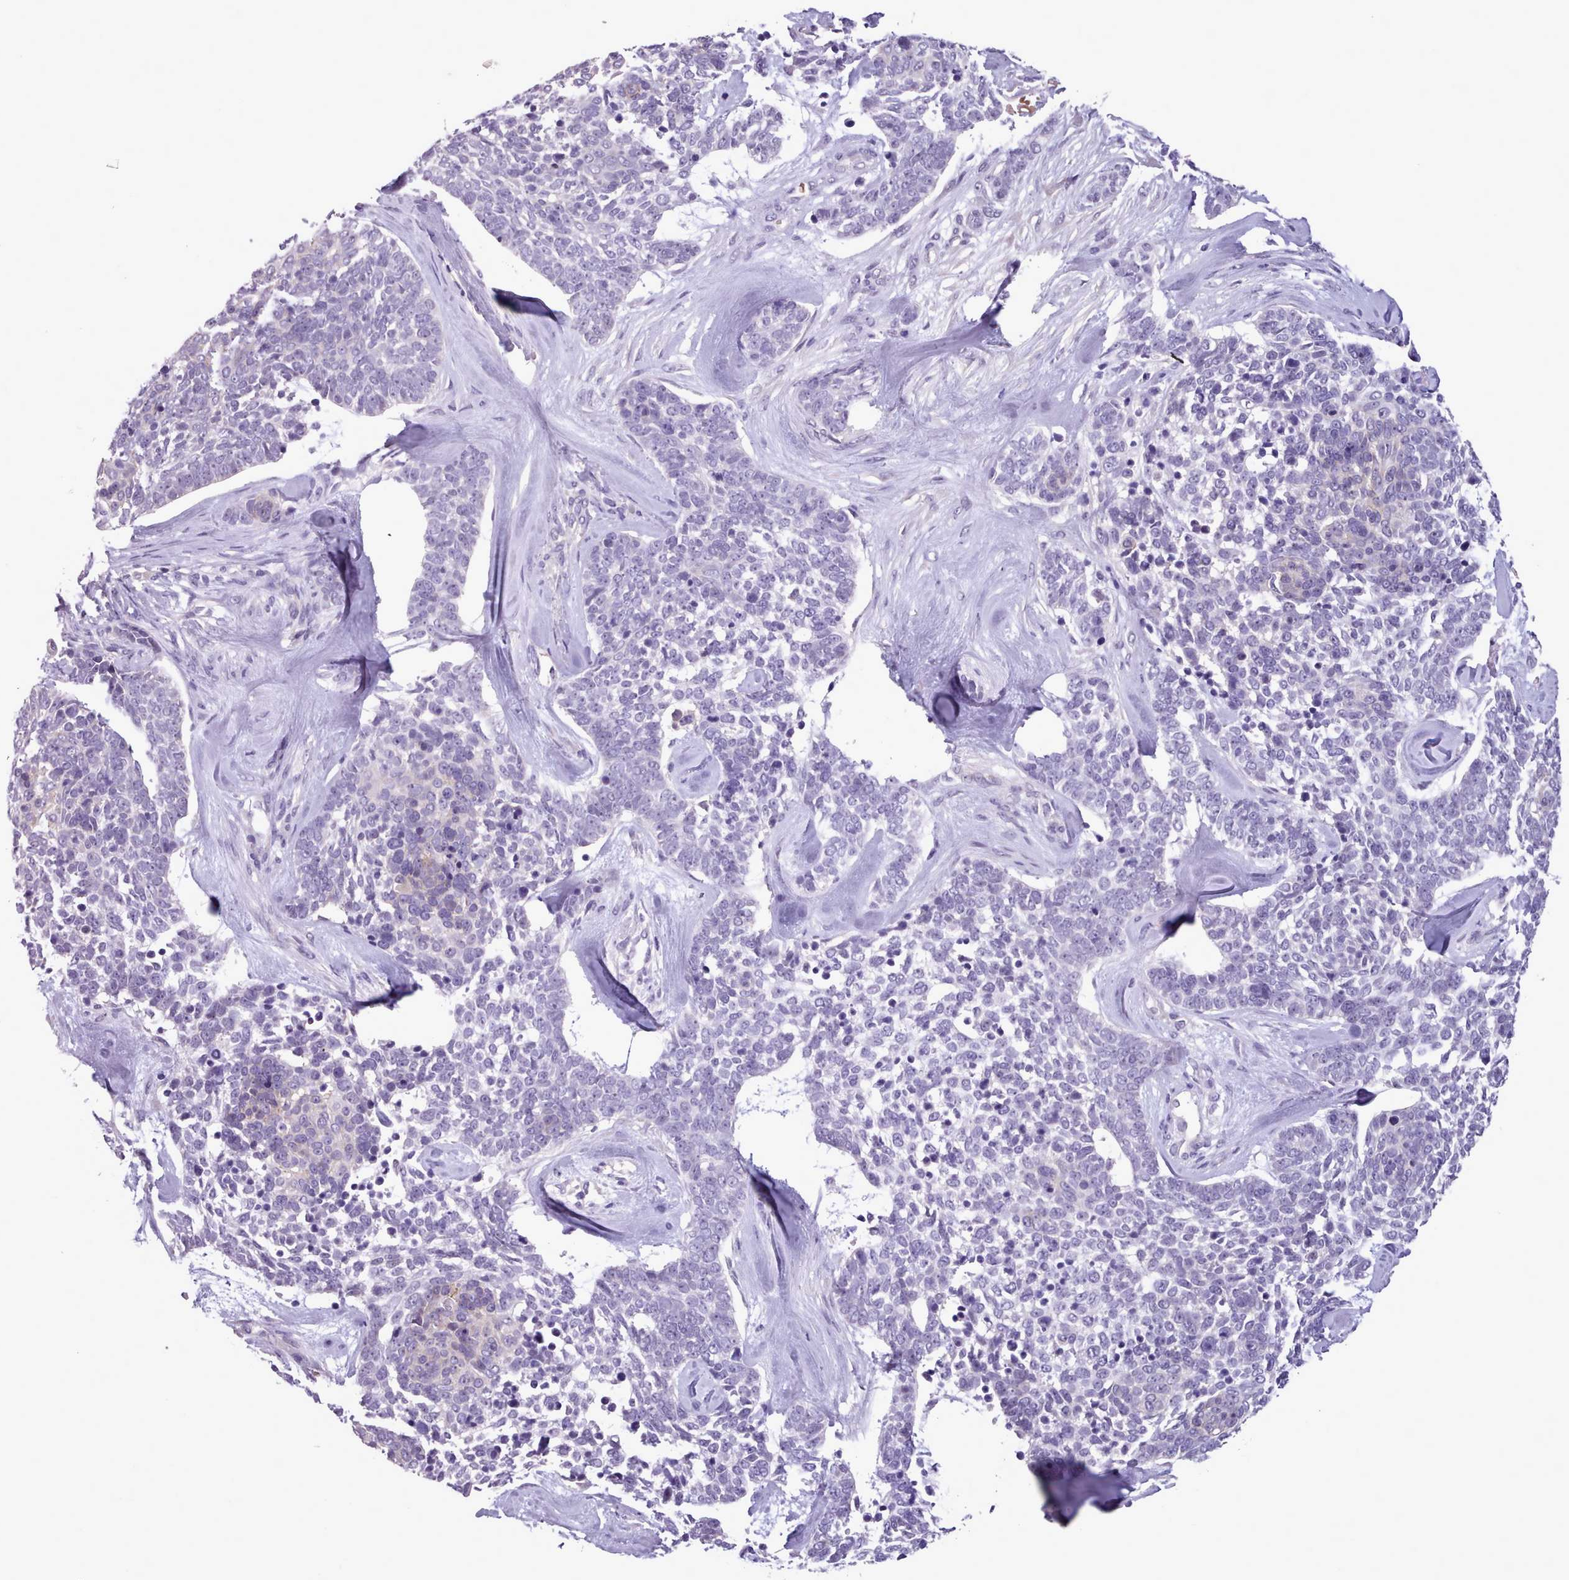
{"staining": {"intensity": "negative", "quantity": "none", "location": "none"}, "tissue": "skin cancer", "cell_type": "Tumor cells", "image_type": "cancer", "snomed": [{"axis": "morphology", "description": "Basal cell carcinoma"}, {"axis": "topography", "description": "Skin"}], "caption": "There is no significant positivity in tumor cells of skin cancer (basal cell carcinoma).", "gene": "KCTD16", "patient": {"sex": "female", "age": 81}}